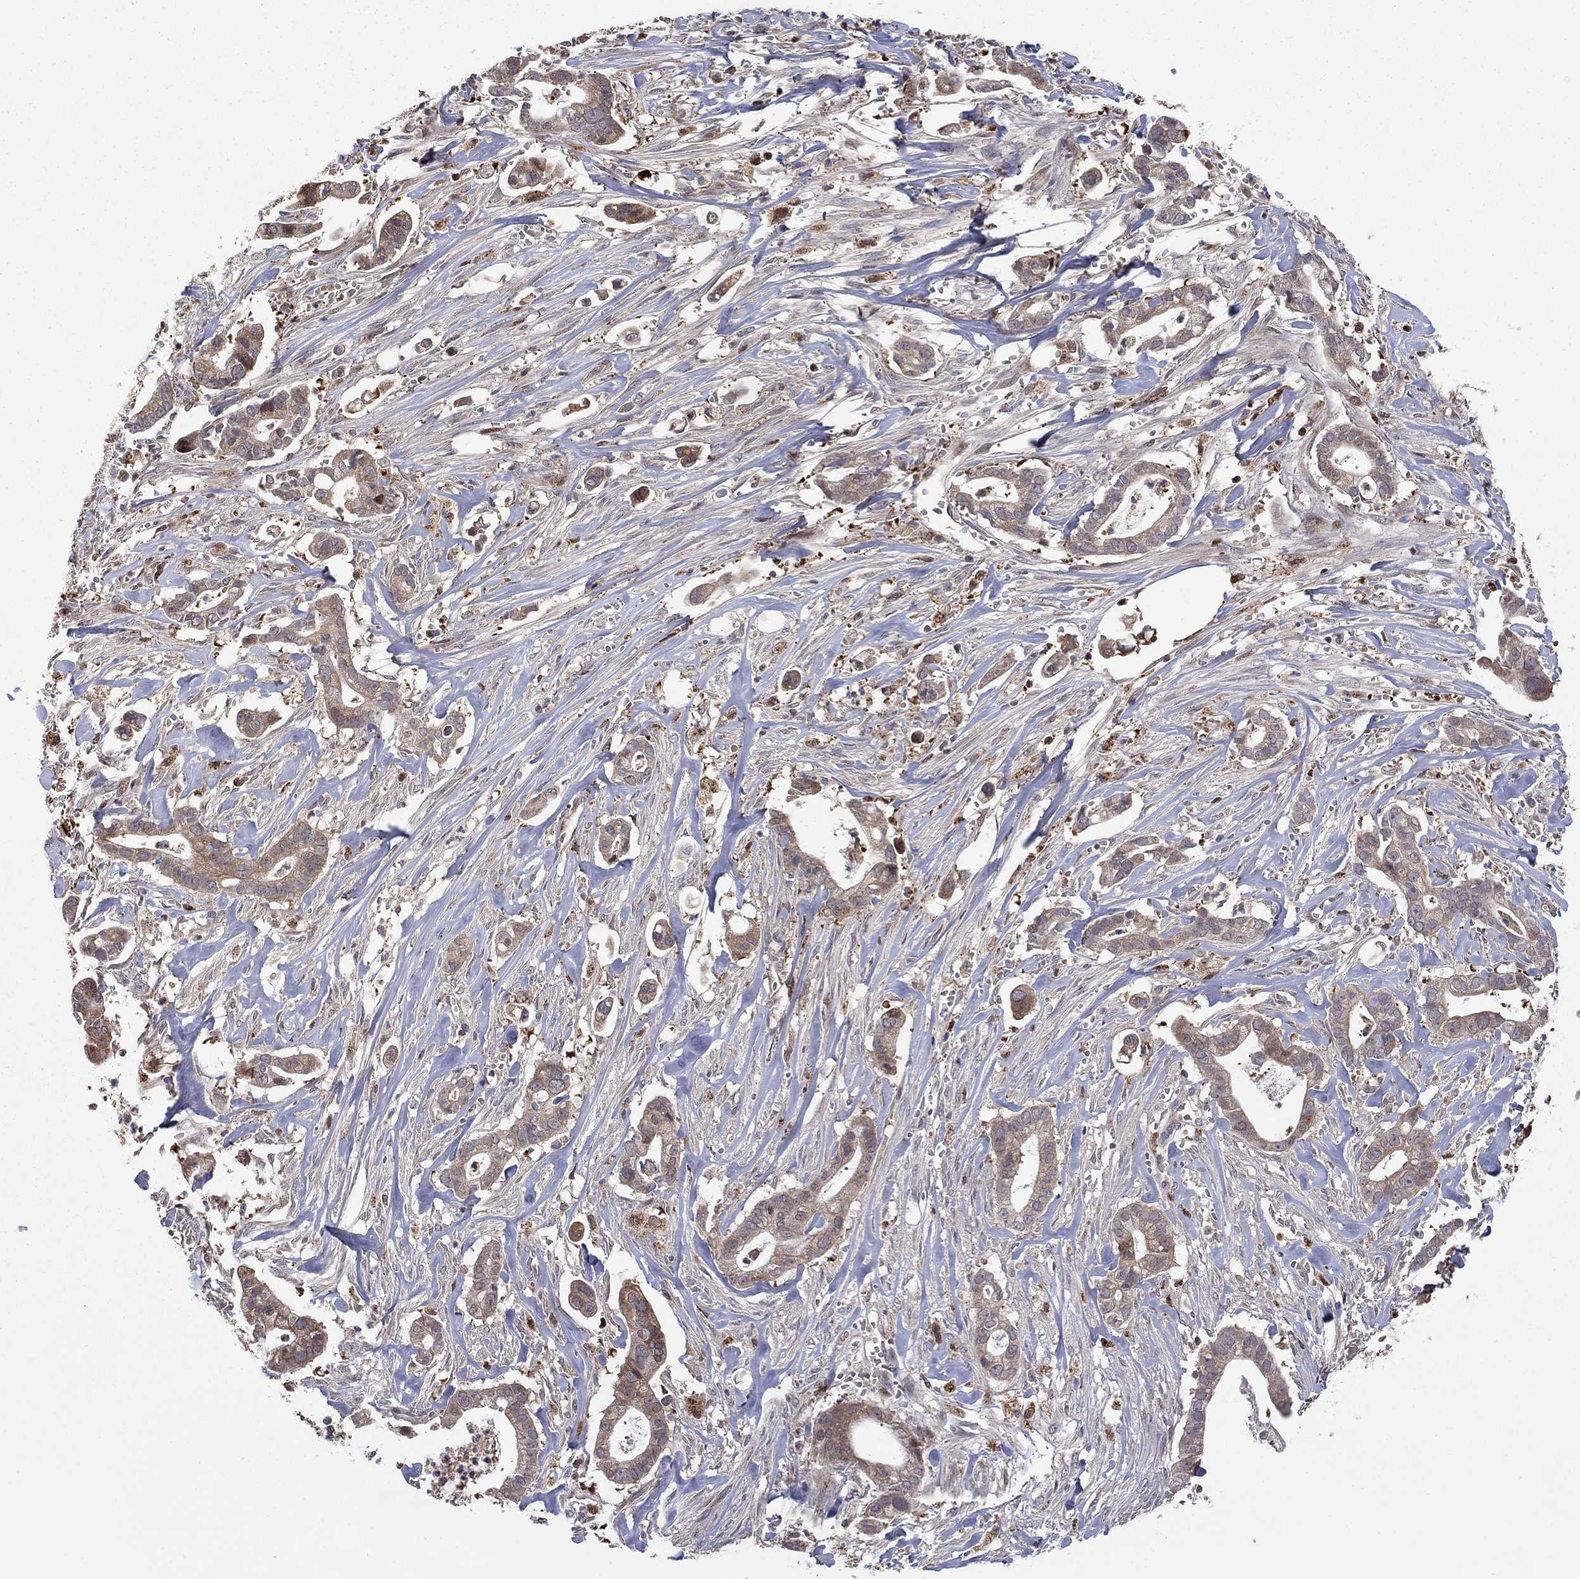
{"staining": {"intensity": "weak", "quantity": "25%-75%", "location": "cytoplasmic/membranous"}, "tissue": "pancreatic cancer", "cell_type": "Tumor cells", "image_type": "cancer", "snomed": [{"axis": "morphology", "description": "Adenocarcinoma, NOS"}, {"axis": "topography", "description": "Pancreas"}], "caption": "Pancreatic adenocarcinoma stained with IHC demonstrates weak cytoplasmic/membranous positivity in approximately 25%-75% of tumor cells.", "gene": "LPCAT4", "patient": {"sex": "male", "age": 61}}